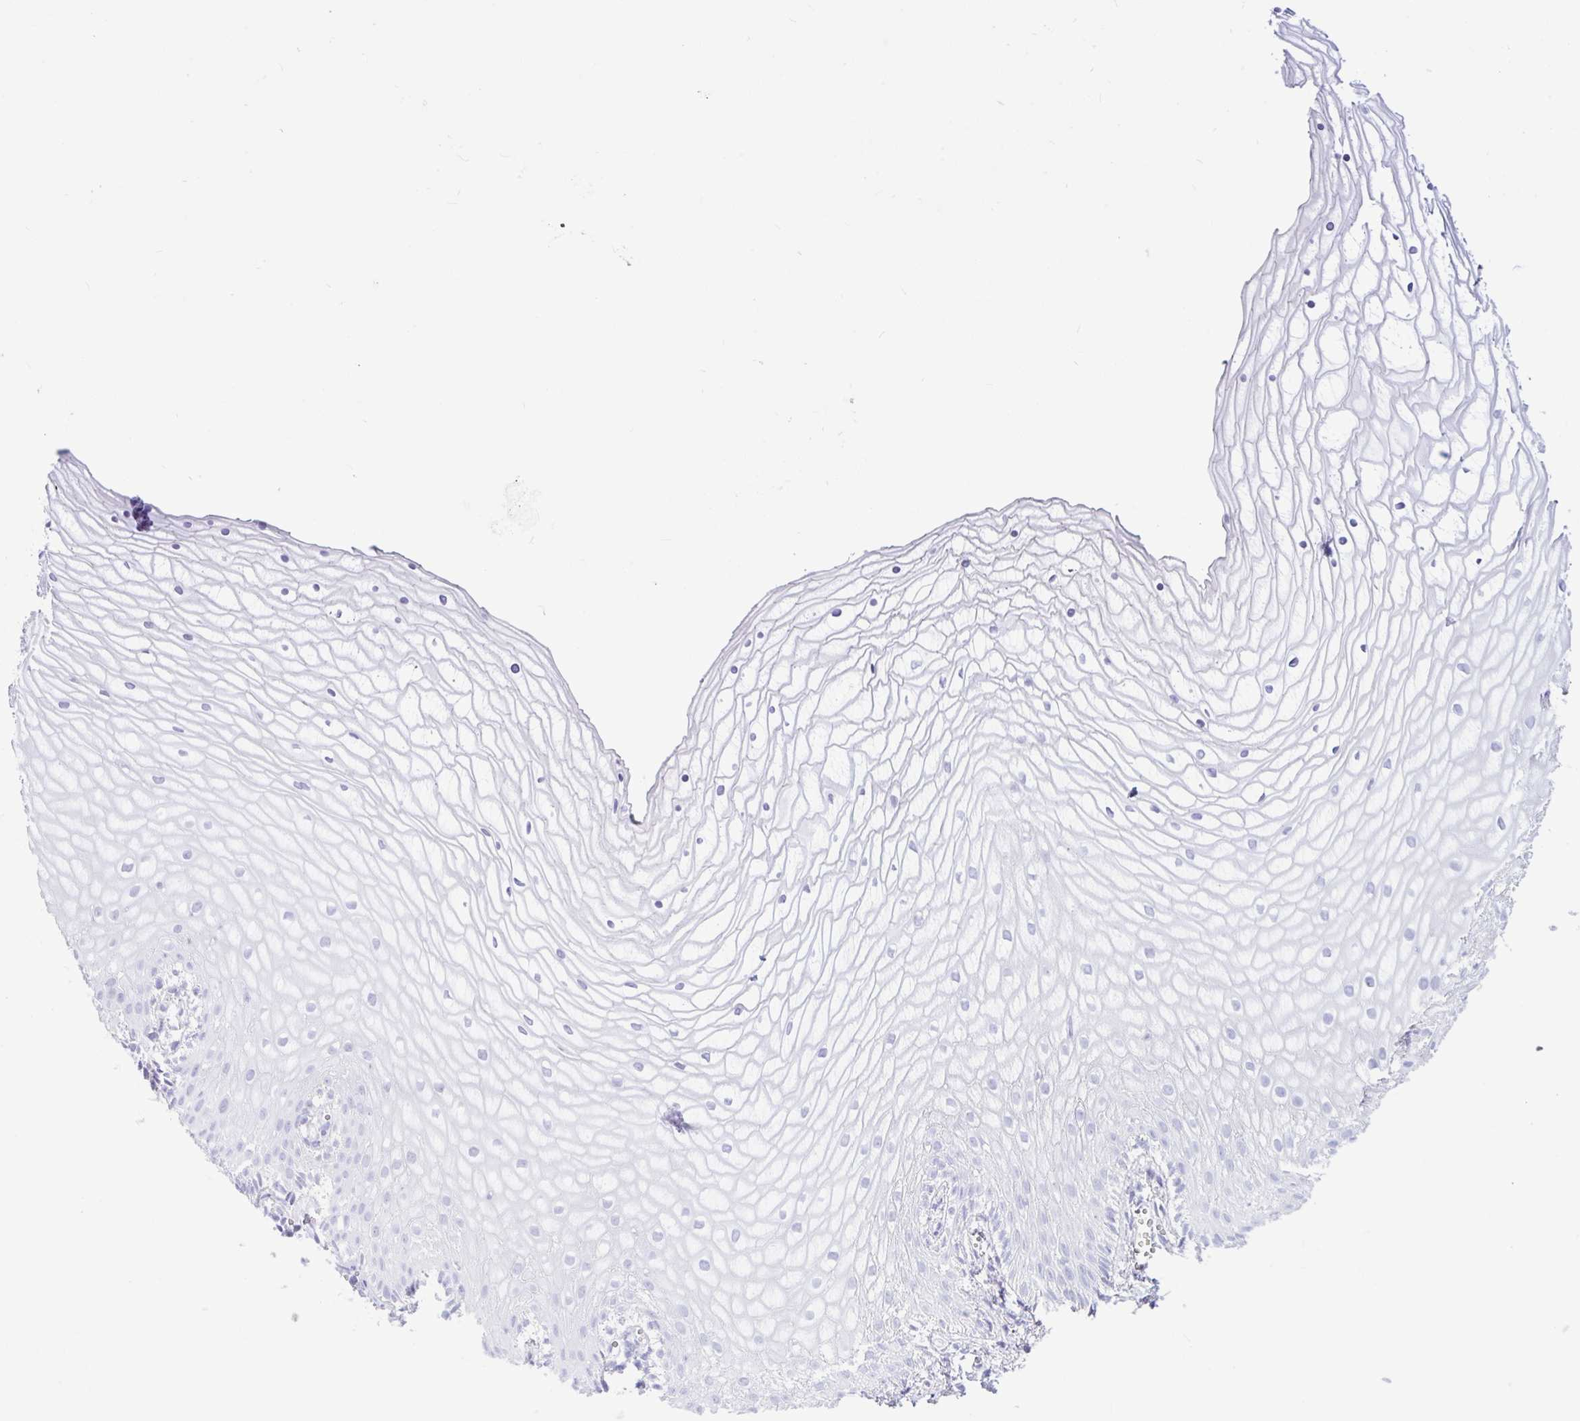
{"staining": {"intensity": "negative", "quantity": "none", "location": "none"}, "tissue": "vagina", "cell_type": "Squamous epithelial cells", "image_type": "normal", "snomed": [{"axis": "morphology", "description": "Normal tissue, NOS"}, {"axis": "topography", "description": "Vagina"}], "caption": "Immunohistochemical staining of benign vagina demonstrates no significant positivity in squamous epithelial cells. (DAB immunohistochemistry (IHC) with hematoxylin counter stain).", "gene": "CTSE", "patient": {"sex": "female", "age": 56}}